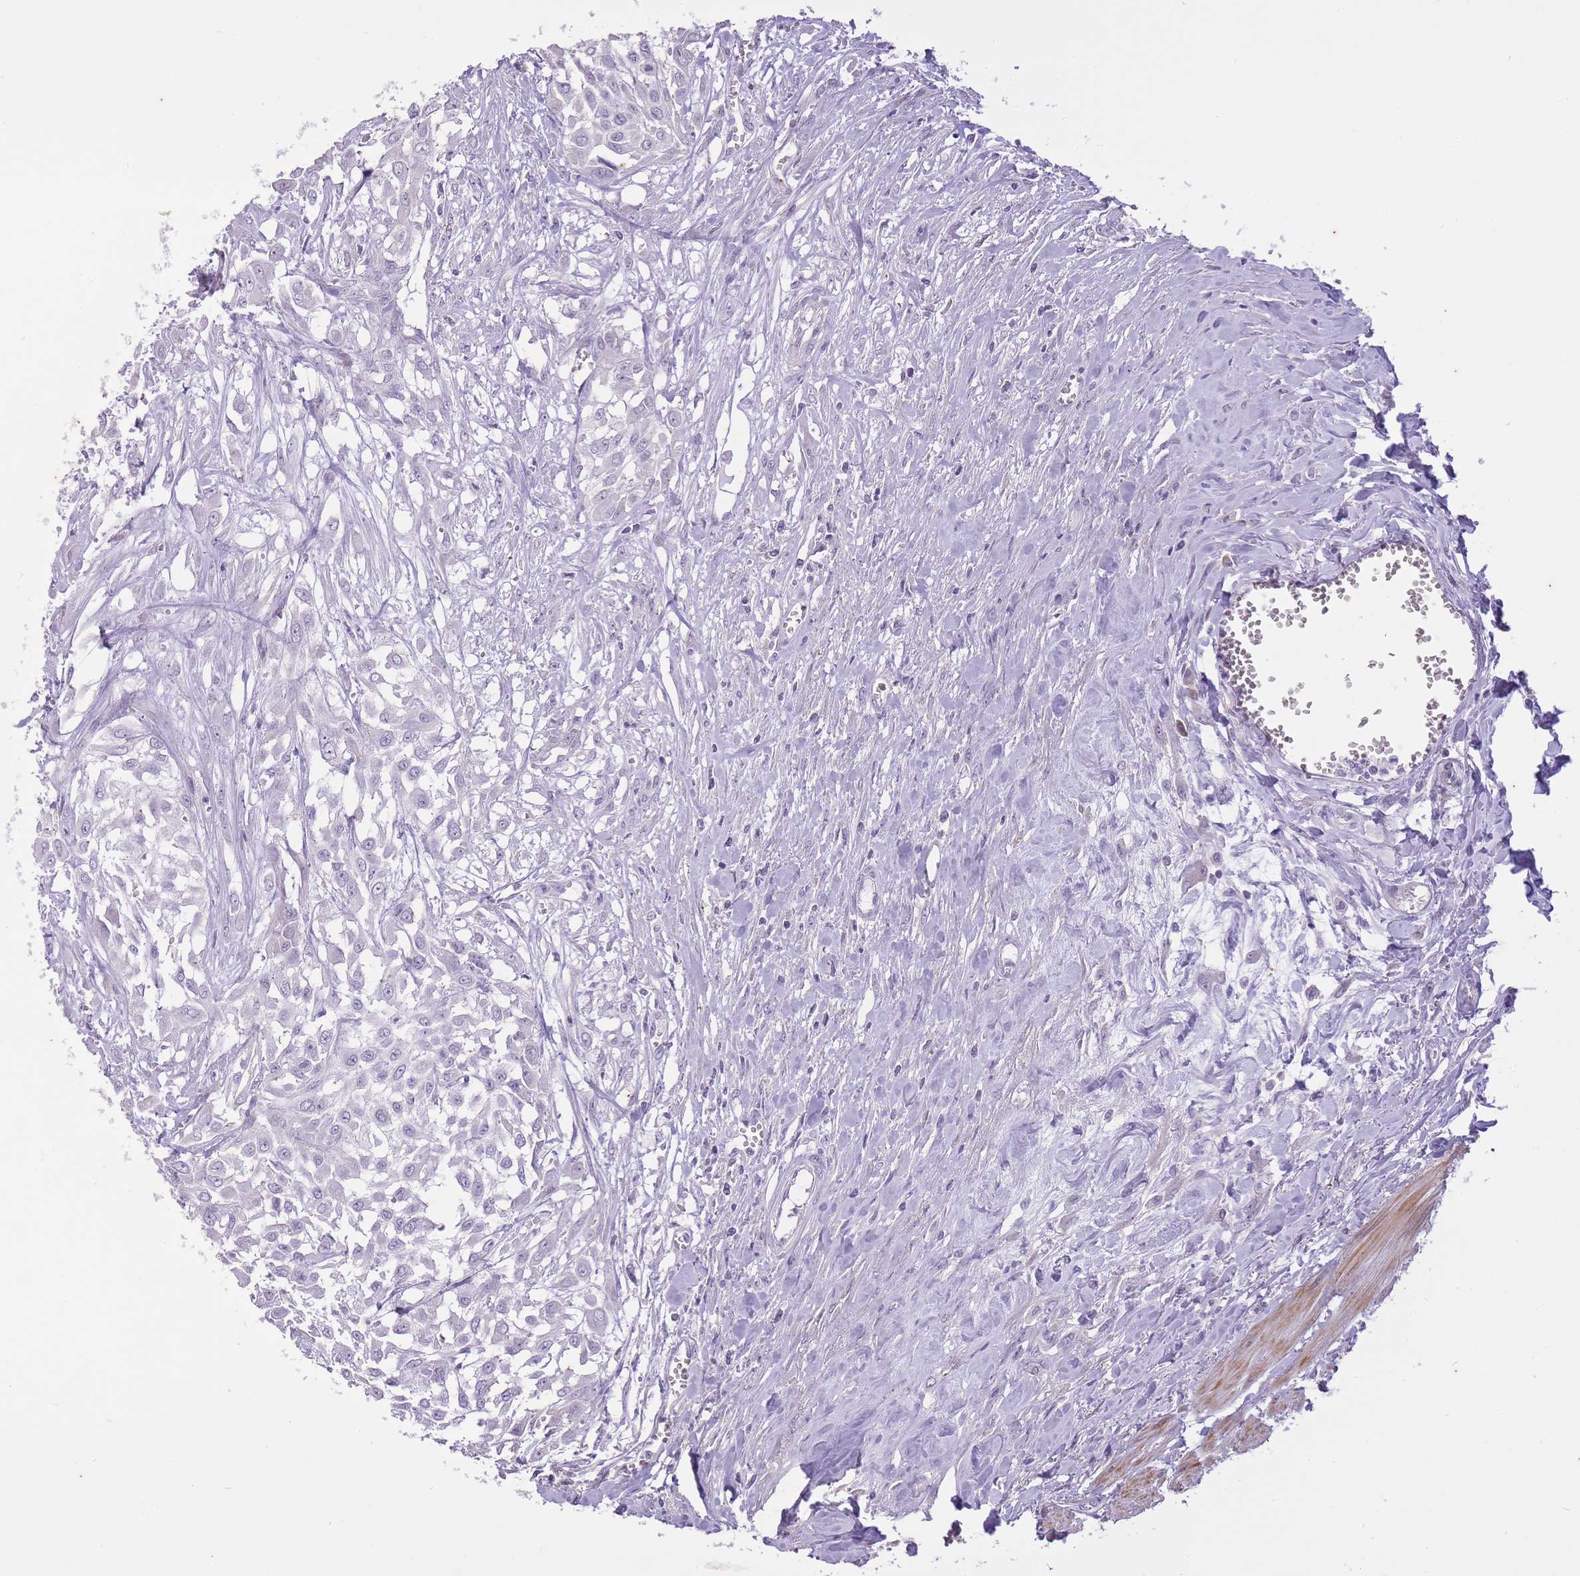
{"staining": {"intensity": "negative", "quantity": "none", "location": "none"}, "tissue": "urothelial cancer", "cell_type": "Tumor cells", "image_type": "cancer", "snomed": [{"axis": "morphology", "description": "Urothelial carcinoma, High grade"}, {"axis": "topography", "description": "Urinary bladder"}], "caption": "Urothelial cancer was stained to show a protein in brown. There is no significant staining in tumor cells.", "gene": "CNTNAP3", "patient": {"sex": "male", "age": 57}}